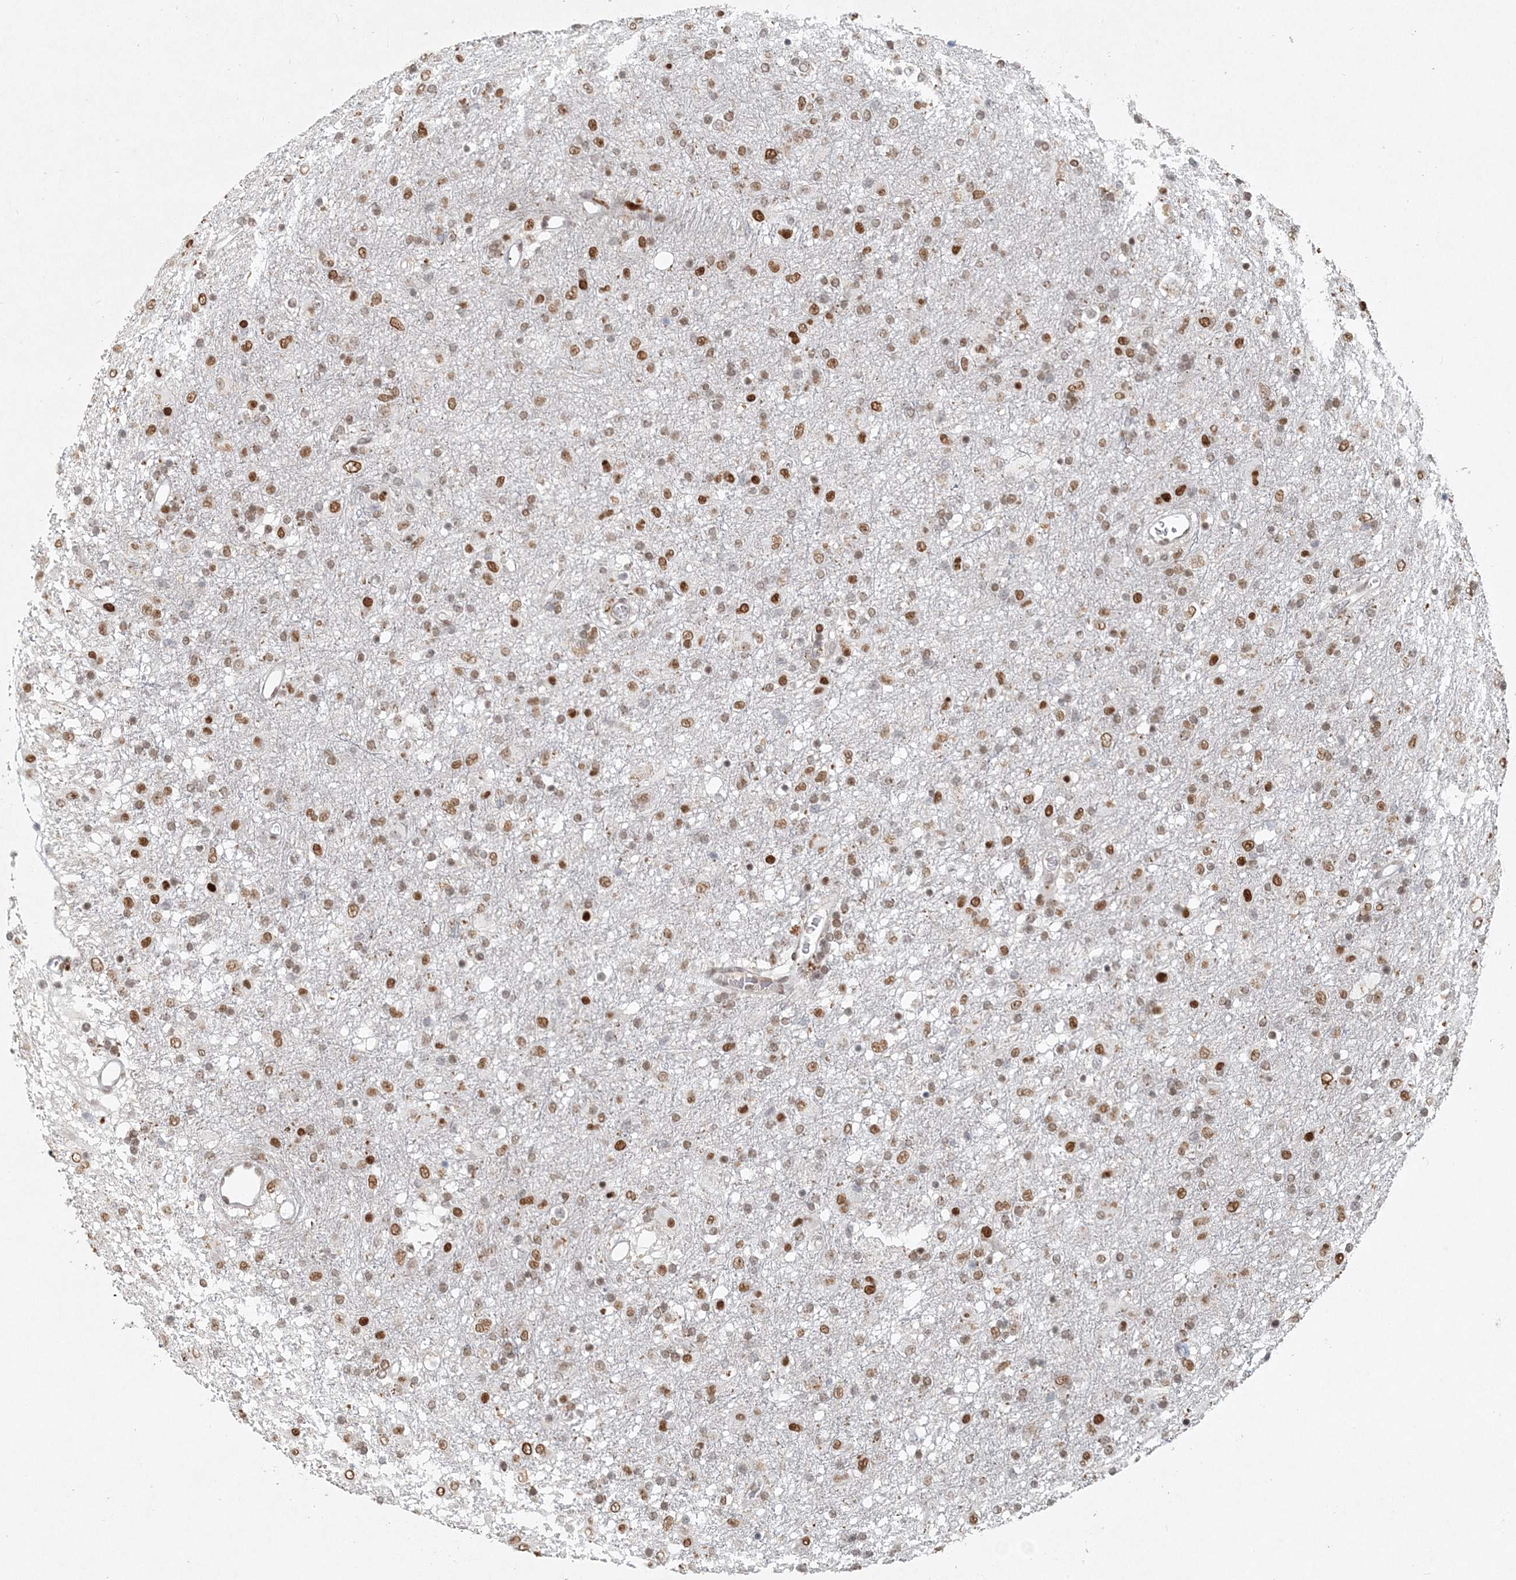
{"staining": {"intensity": "moderate", "quantity": ">75%", "location": "nuclear"}, "tissue": "glioma", "cell_type": "Tumor cells", "image_type": "cancer", "snomed": [{"axis": "morphology", "description": "Glioma, malignant, Low grade"}, {"axis": "topography", "description": "Brain"}], "caption": "Tumor cells display moderate nuclear positivity in about >75% of cells in glioma. Nuclei are stained in blue.", "gene": "BAZ1B", "patient": {"sex": "male", "age": 65}}